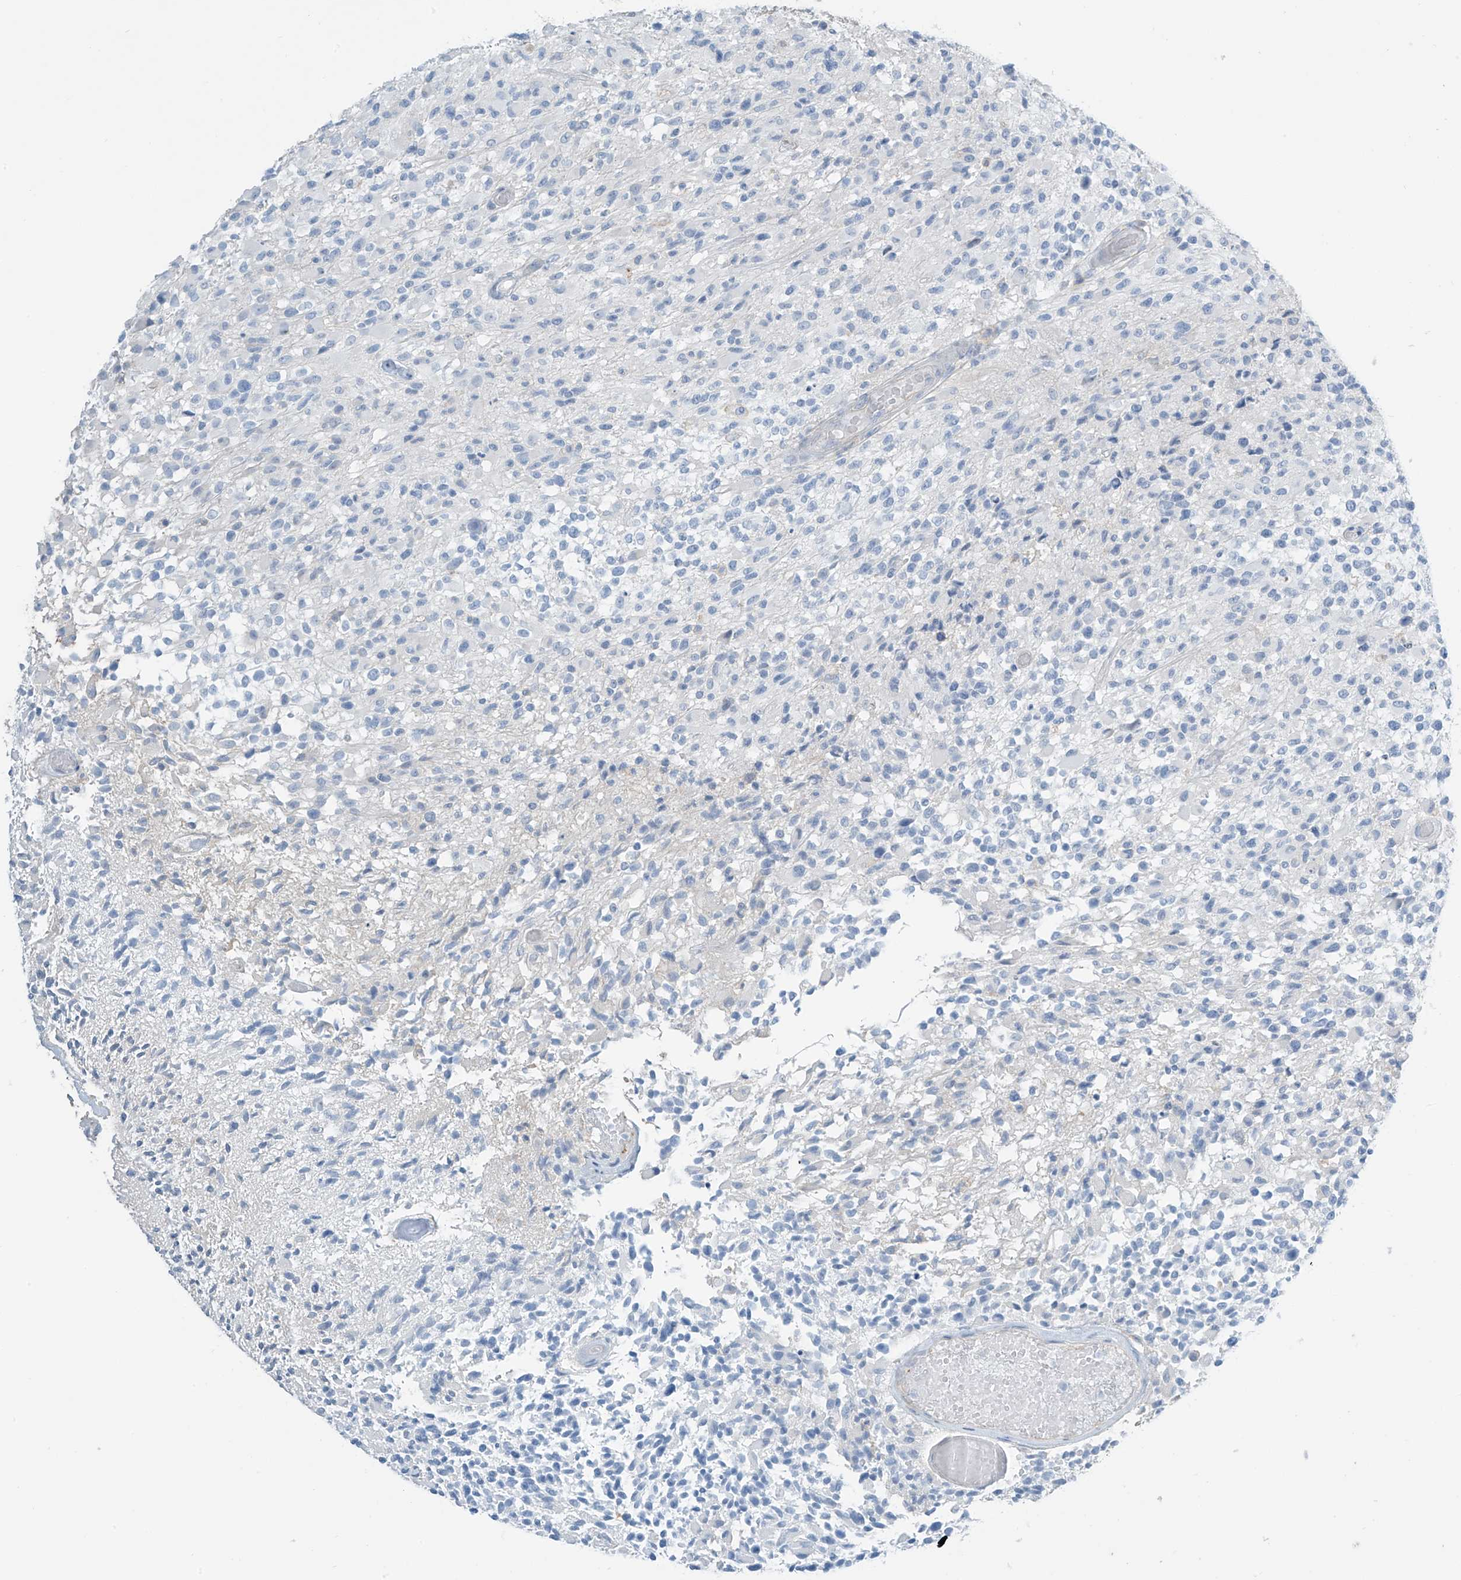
{"staining": {"intensity": "negative", "quantity": "none", "location": "none"}, "tissue": "glioma", "cell_type": "Tumor cells", "image_type": "cancer", "snomed": [{"axis": "morphology", "description": "Glioma, malignant, High grade"}, {"axis": "morphology", "description": "Glioblastoma, NOS"}, {"axis": "topography", "description": "Brain"}], "caption": "Glioblastoma was stained to show a protein in brown. There is no significant staining in tumor cells.", "gene": "ZNF846", "patient": {"sex": "male", "age": 60}}